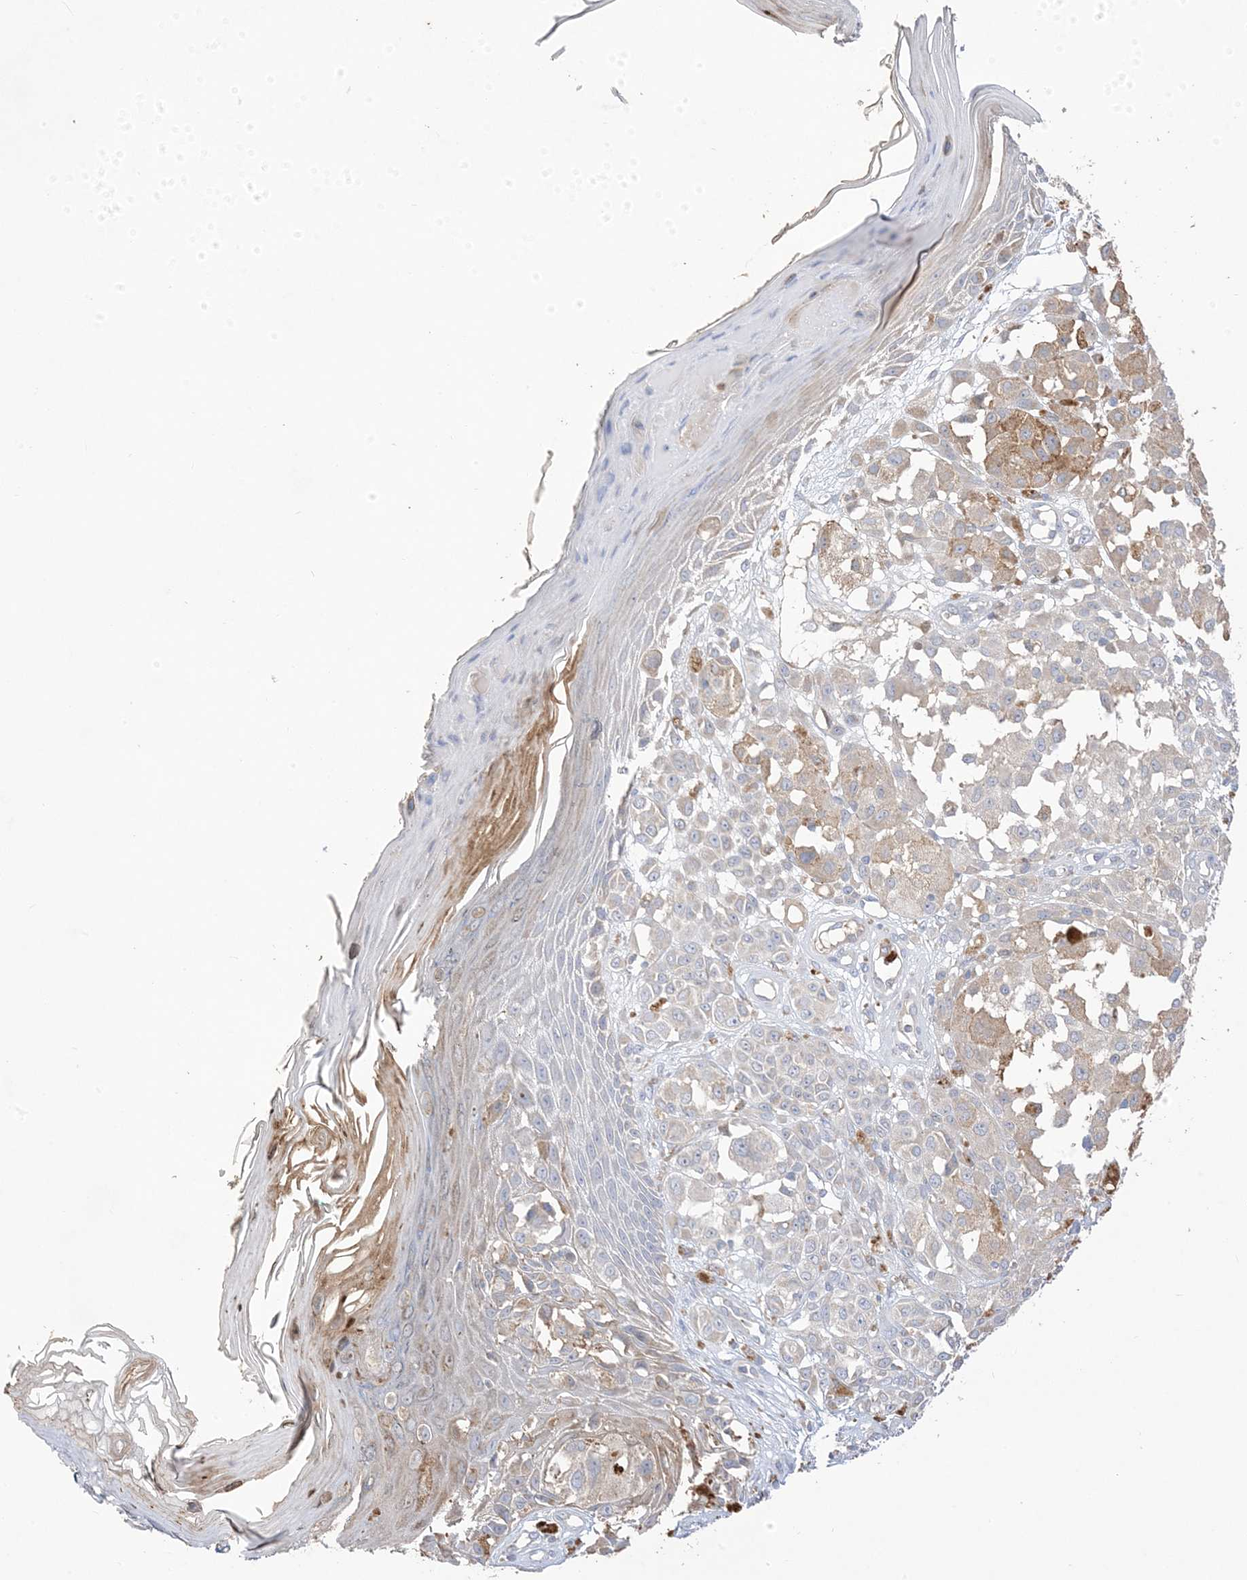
{"staining": {"intensity": "negative", "quantity": "none", "location": "none"}, "tissue": "melanoma", "cell_type": "Tumor cells", "image_type": "cancer", "snomed": [{"axis": "morphology", "description": "Malignant melanoma, NOS"}, {"axis": "topography", "description": "Skin of leg"}], "caption": "A micrograph of melanoma stained for a protein shows no brown staining in tumor cells.", "gene": "DPP9", "patient": {"sex": "female", "age": 72}}